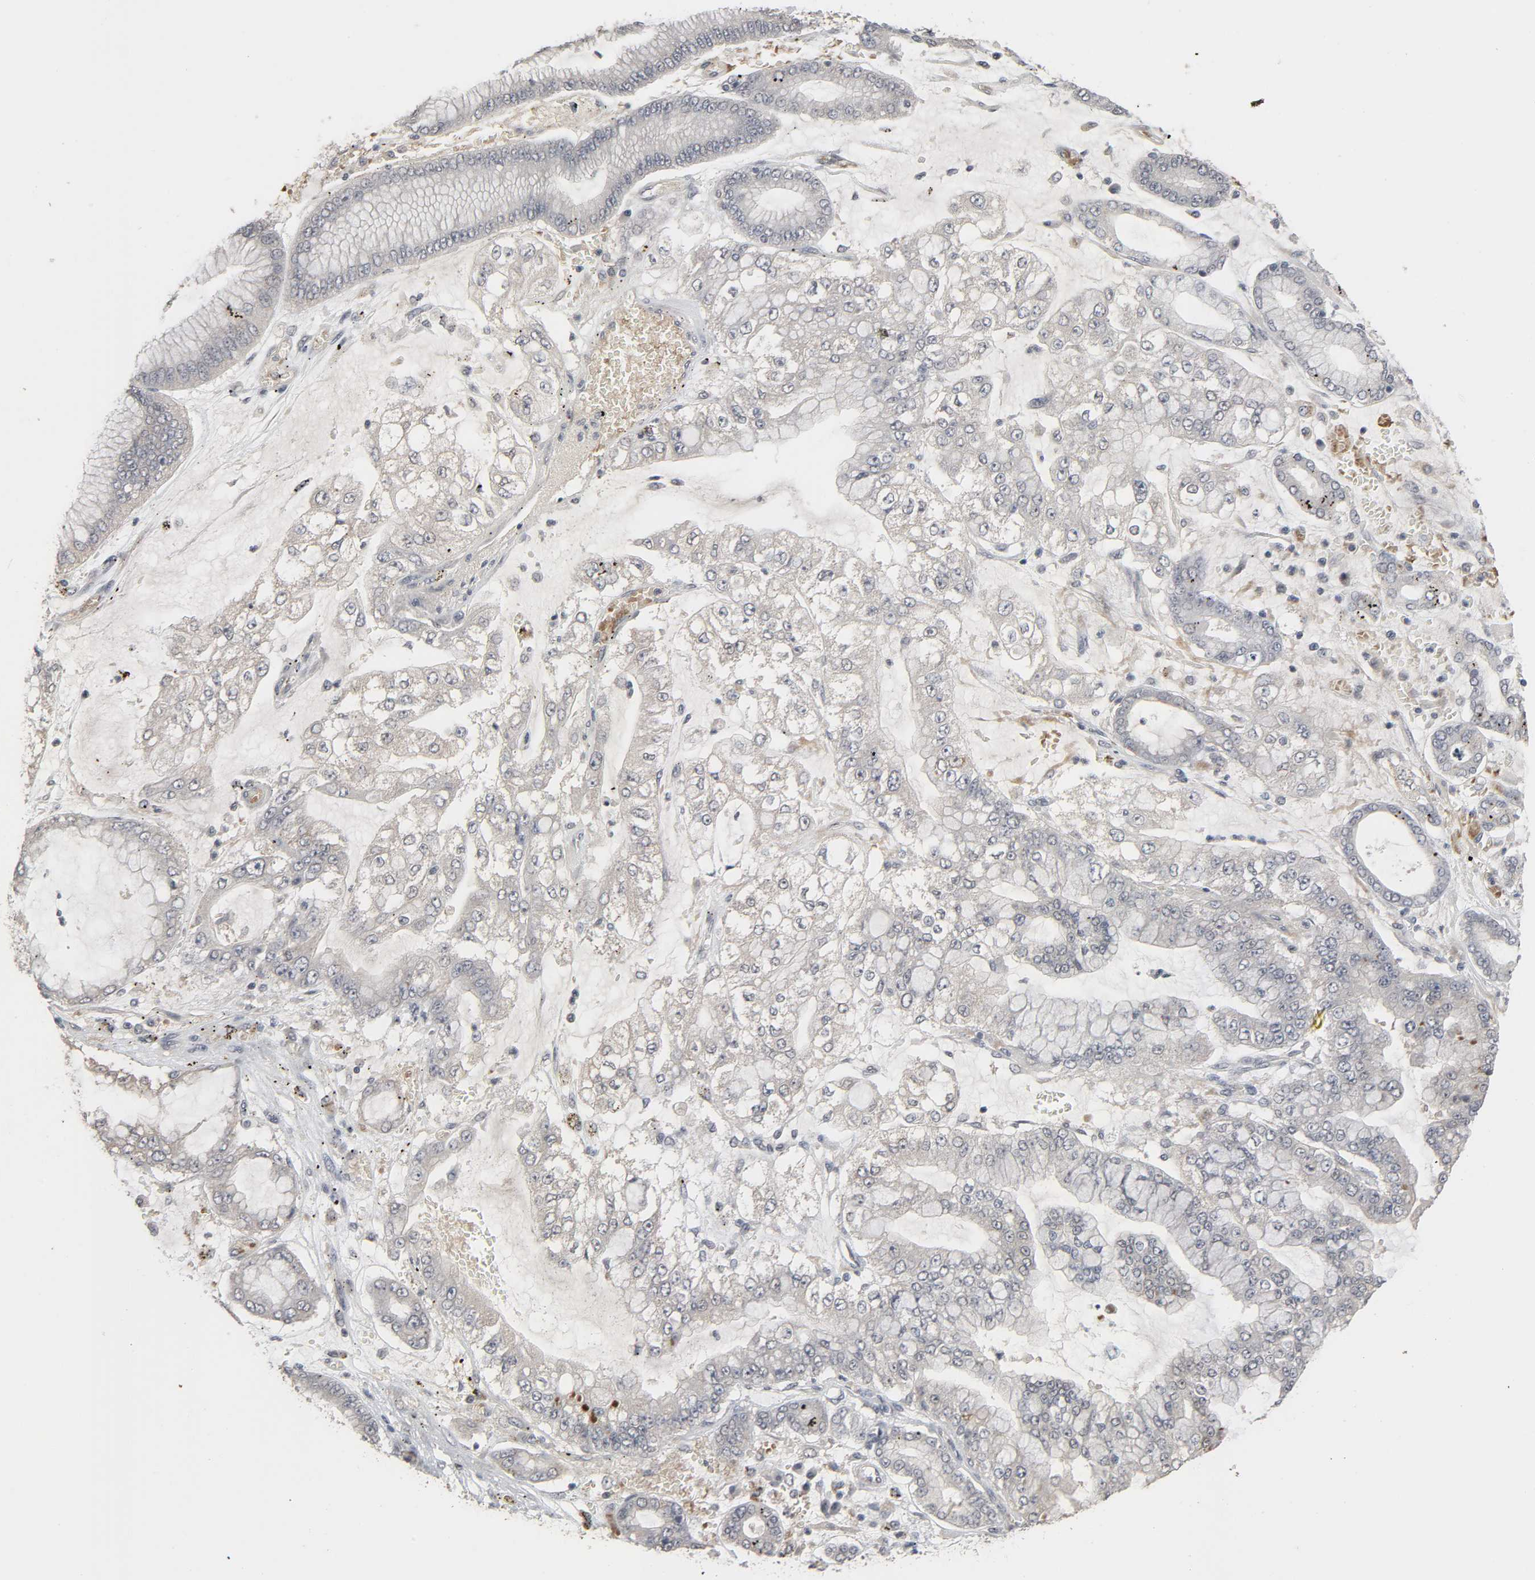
{"staining": {"intensity": "negative", "quantity": "none", "location": "none"}, "tissue": "stomach cancer", "cell_type": "Tumor cells", "image_type": "cancer", "snomed": [{"axis": "morphology", "description": "Normal tissue, NOS"}, {"axis": "morphology", "description": "Adenocarcinoma, NOS"}, {"axis": "topography", "description": "Stomach, upper"}, {"axis": "topography", "description": "Stomach"}], "caption": "This is an IHC micrograph of human stomach adenocarcinoma. There is no staining in tumor cells.", "gene": "ZNF222", "patient": {"sex": "male", "age": 76}}